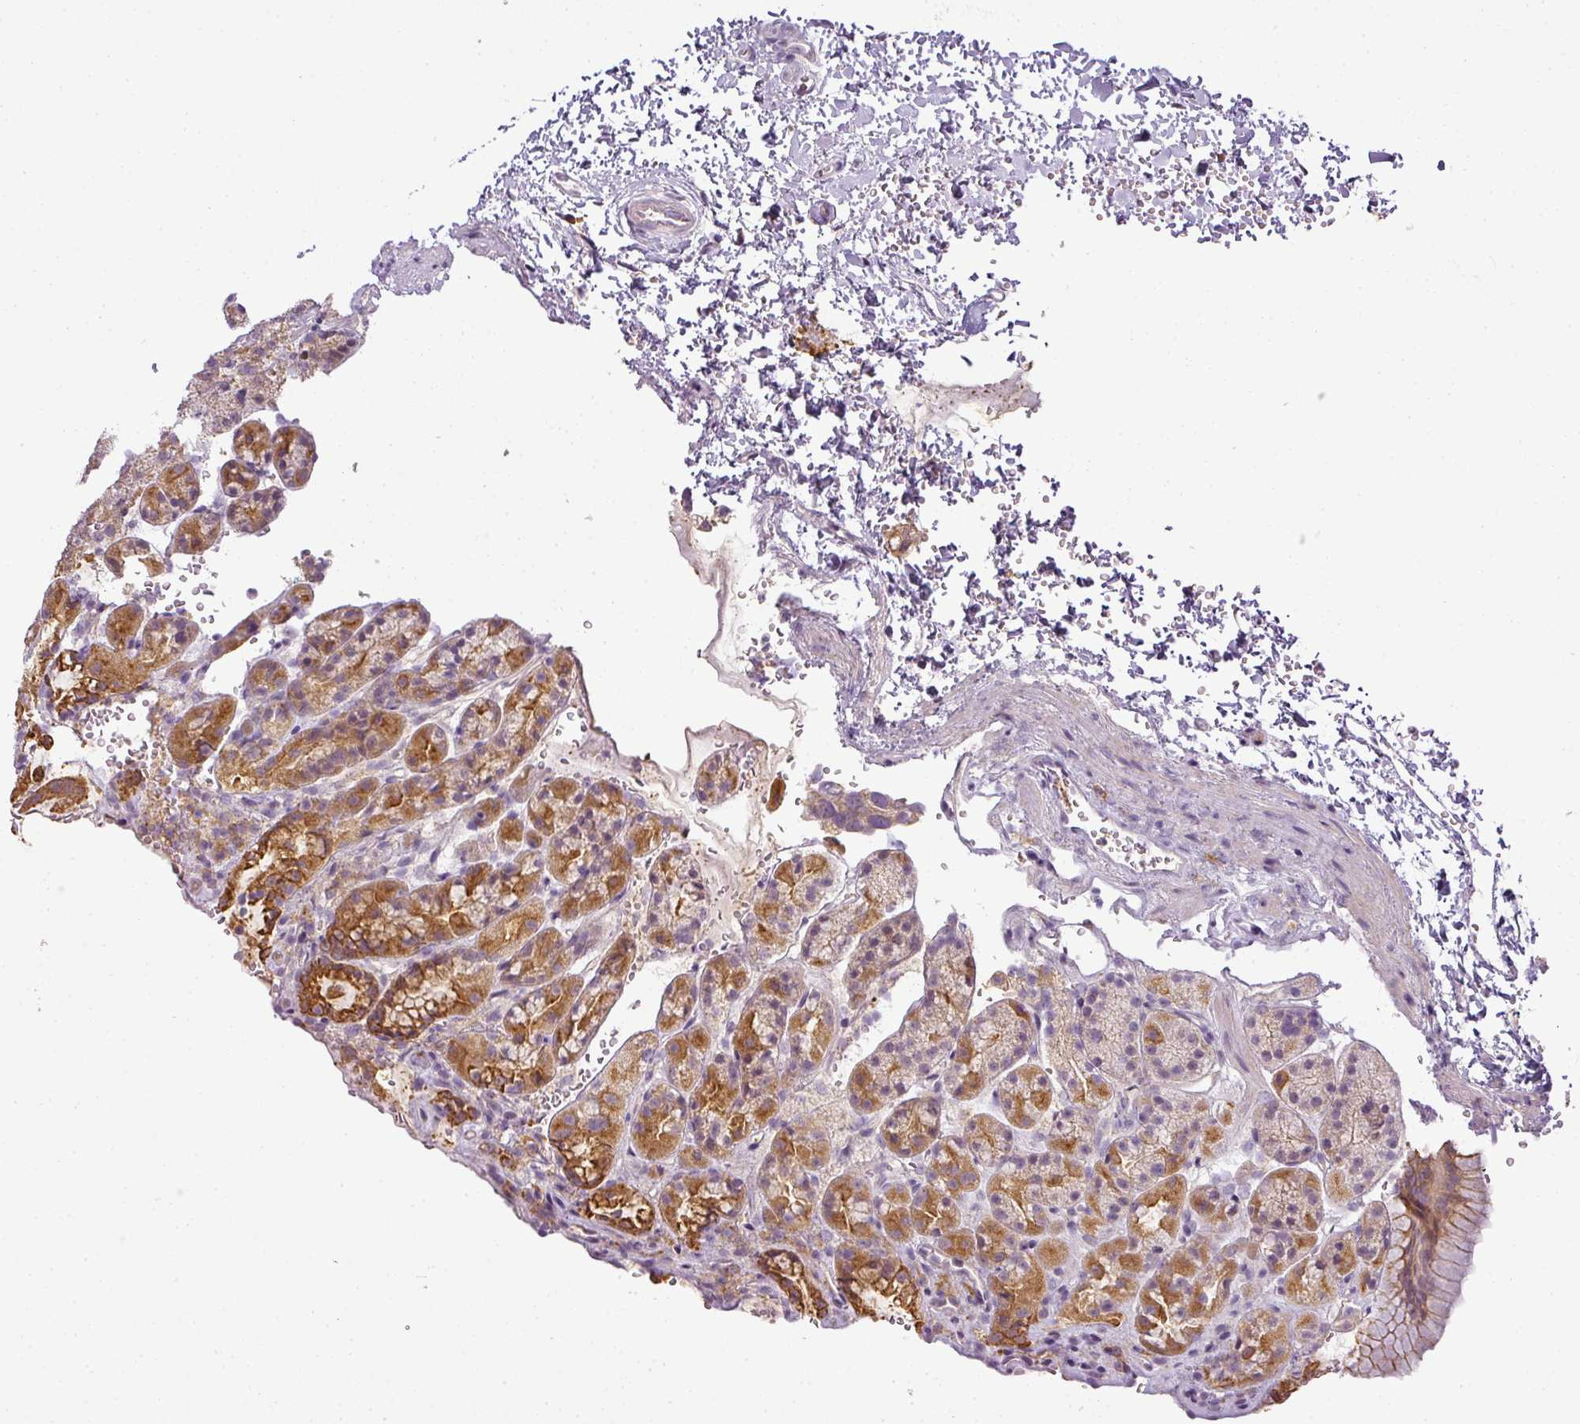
{"staining": {"intensity": "strong", "quantity": "25%-75%", "location": "cytoplasmic/membranous"}, "tissue": "stomach", "cell_type": "Glandular cells", "image_type": "normal", "snomed": [{"axis": "morphology", "description": "Normal tissue, NOS"}, {"axis": "topography", "description": "Stomach, upper"}], "caption": "Strong cytoplasmic/membranous positivity is appreciated in approximately 25%-75% of glandular cells in benign stomach.", "gene": "LY75", "patient": {"sex": "female", "age": 81}}